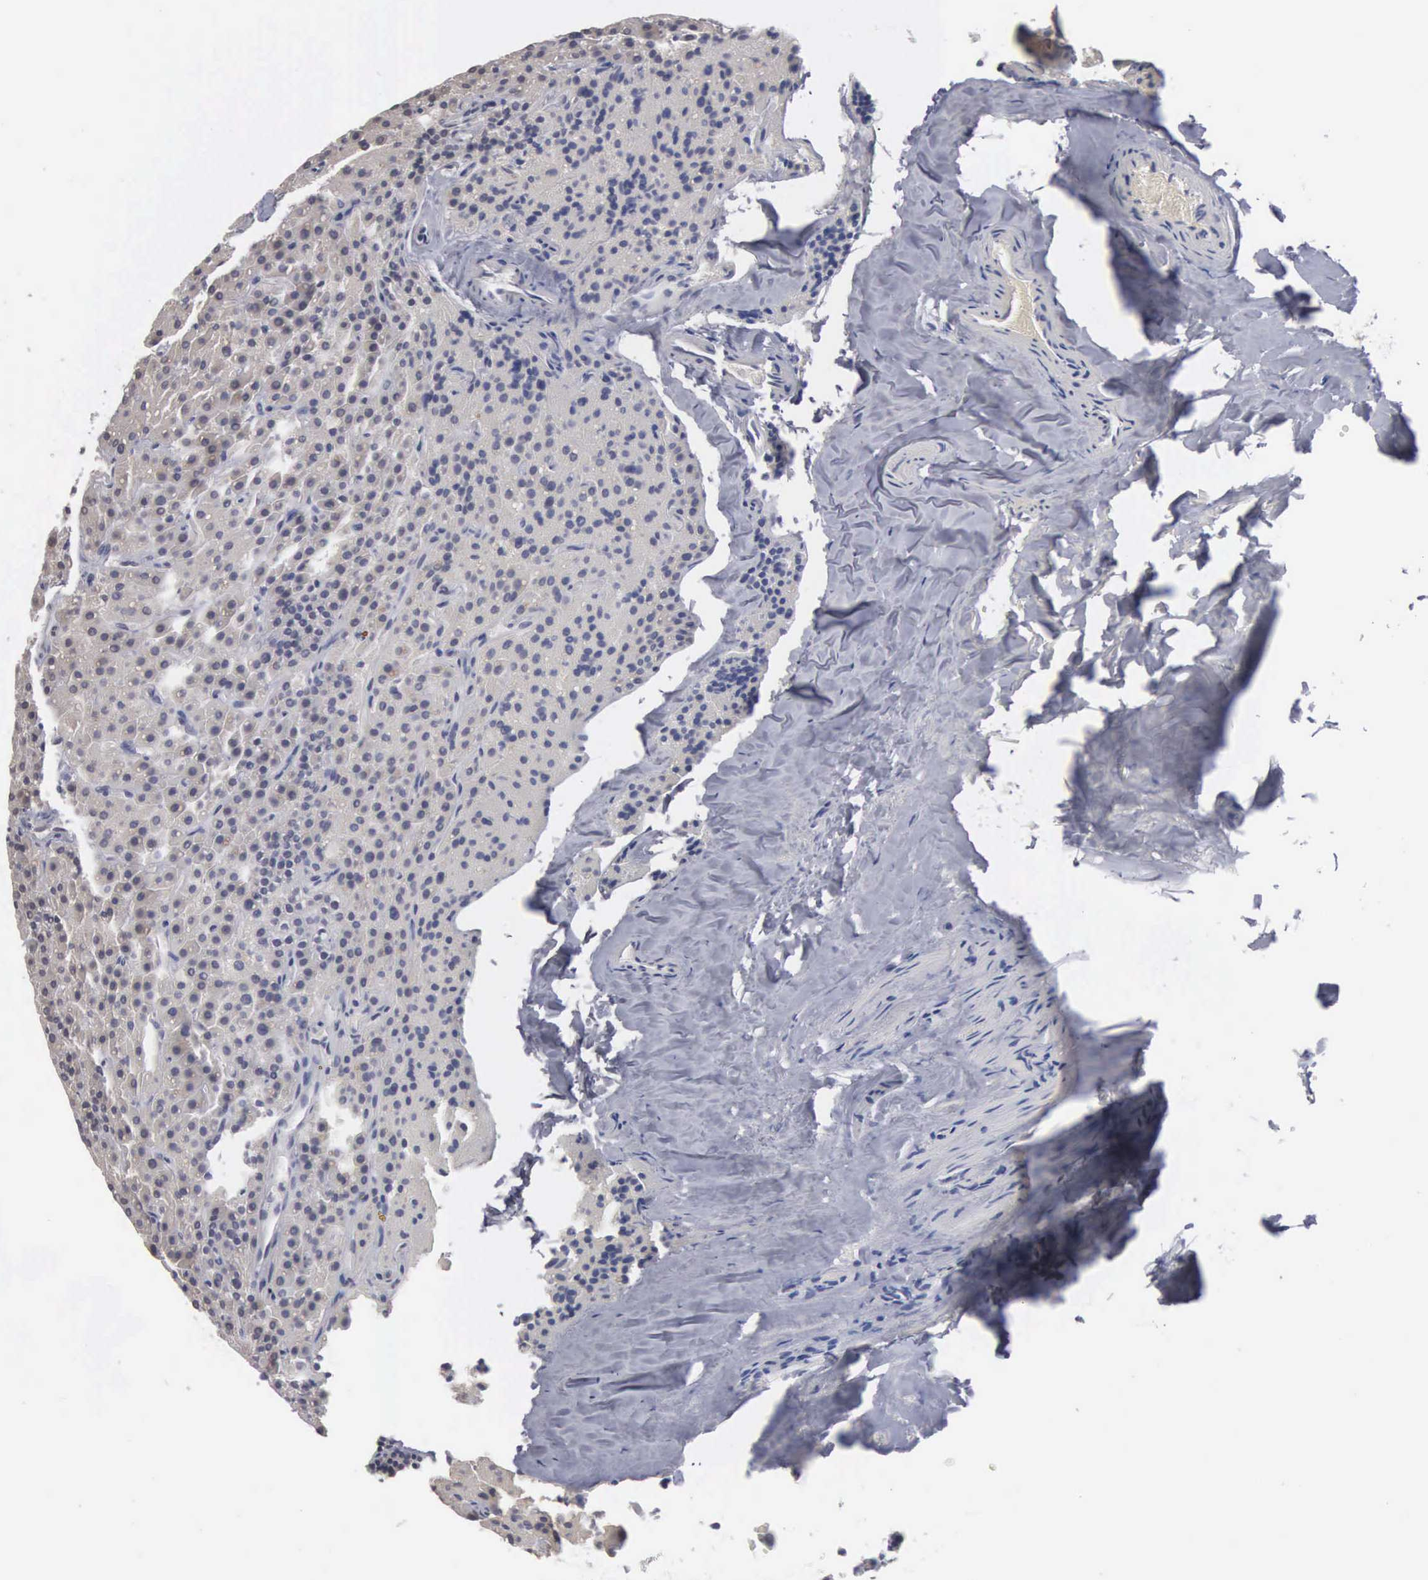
{"staining": {"intensity": "weak", "quantity": ">75%", "location": "cytoplasmic/membranous"}, "tissue": "parathyroid gland", "cell_type": "Glandular cells", "image_type": "normal", "snomed": [{"axis": "morphology", "description": "Normal tissue, NOS"}, {"axis": "topography", "description": "Parathyroid gland"}], "caption": "Protein expression analysis of benign human parathyroid gland reveals weak cytoplasmic/membranous staining in approximately >75% of glandular cells.", "gene": "AMN", "patient": {"sex": "male", "age": 71}}